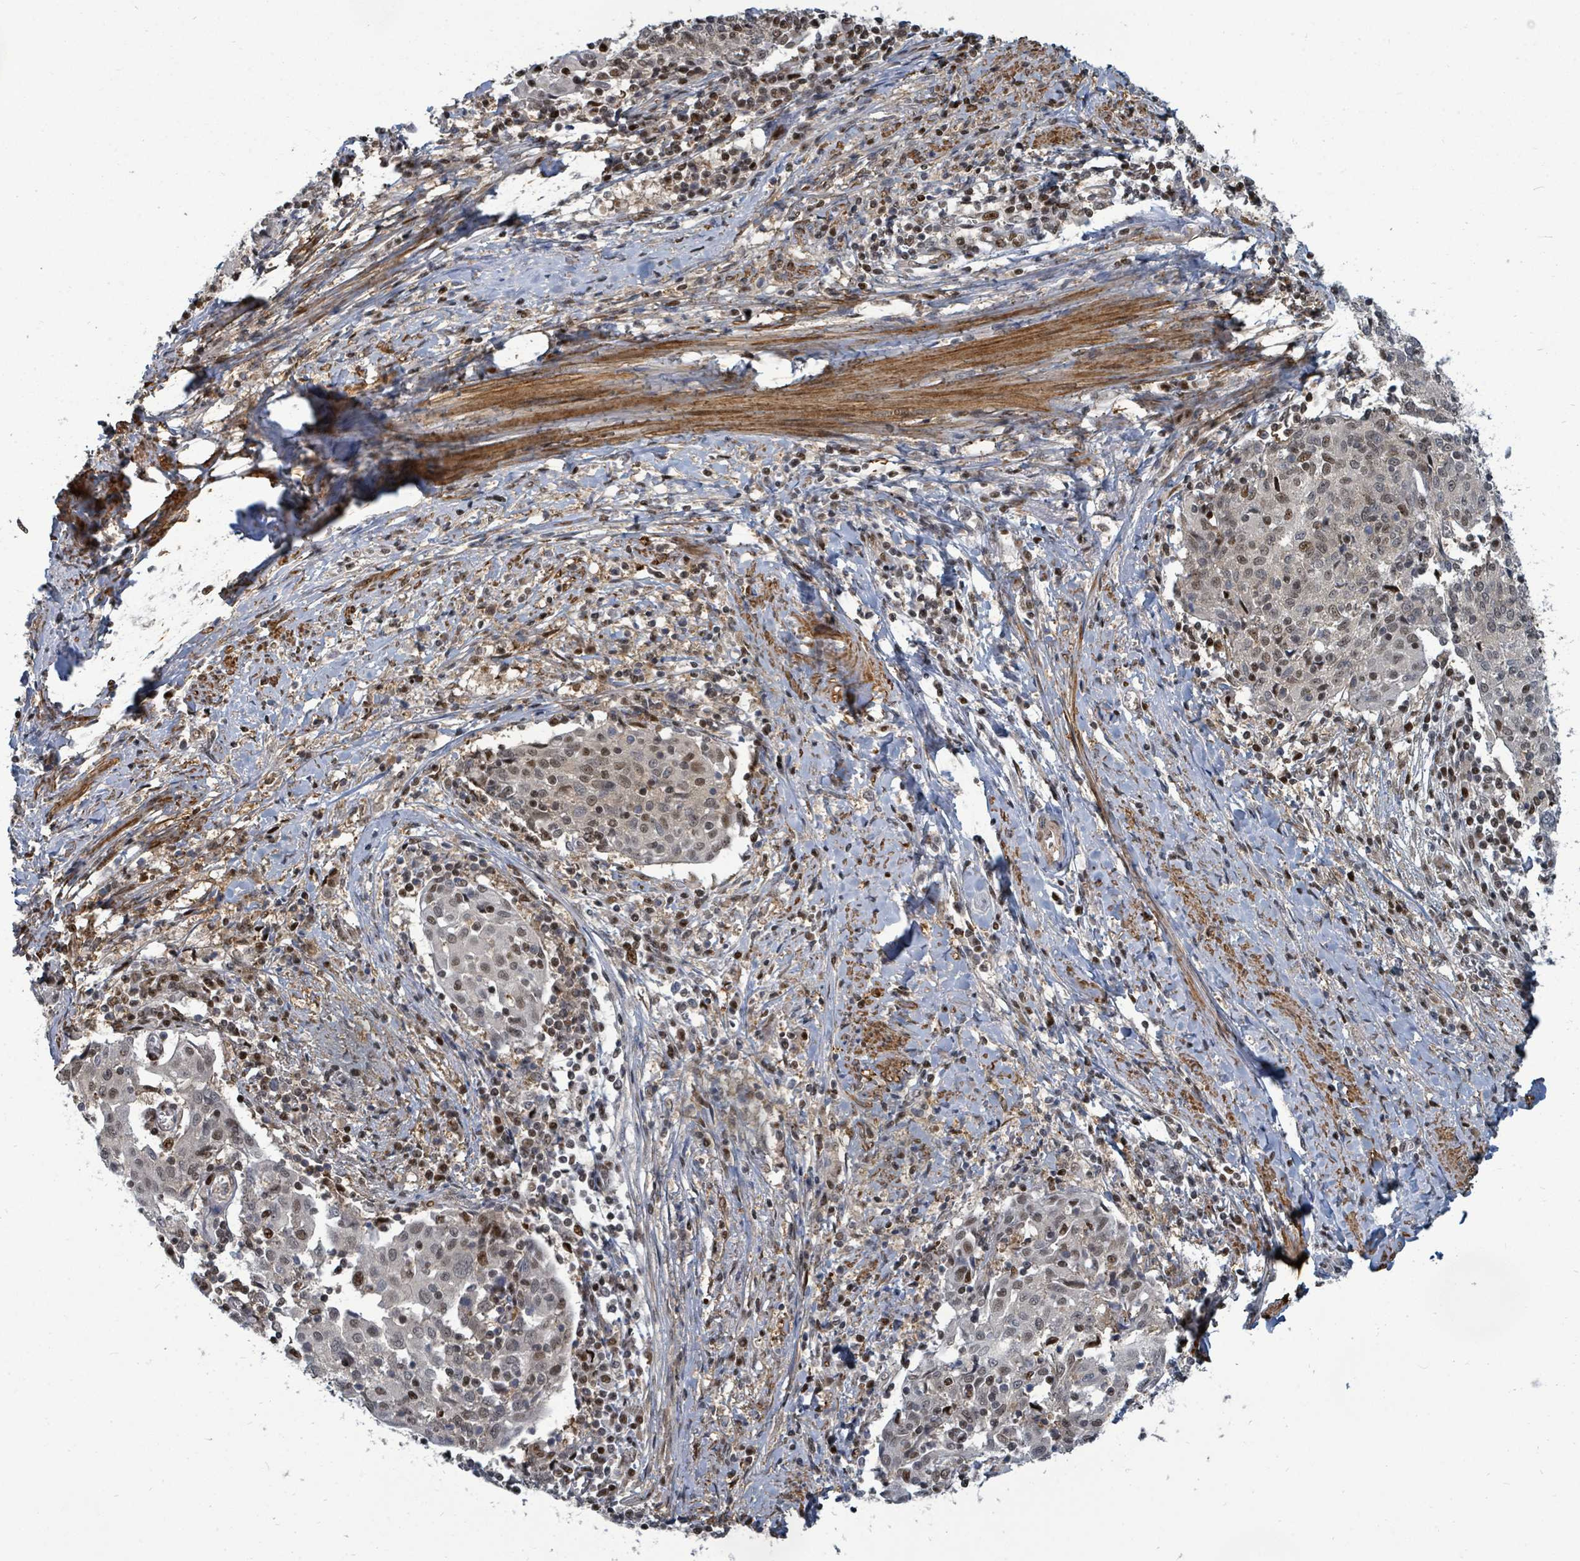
{"staining": {"intensity": "moderate", "quantity": "25%-75%", "location": "nuclear"}, "tissue": "cervical cancer", "cell_type": "Tumor cells", "image_type": "cancer", "snomed": [{"axis": "morphology", "description": "Squamous cell carcinoma, NOS"}, {"axis": "topography", "description": "Cervix"}], "caption": "Tumor cells exhibit moderate nuclear expression in approximately 25%-75% of cells in cervical squamous cell carcinoma. (DAB (3,3'-diaminobenzidine) = brown stain, brightfield microscopy at high magnification).", "gene": "TRDMT1", "patient": {"sex": "female", "age": 52}}